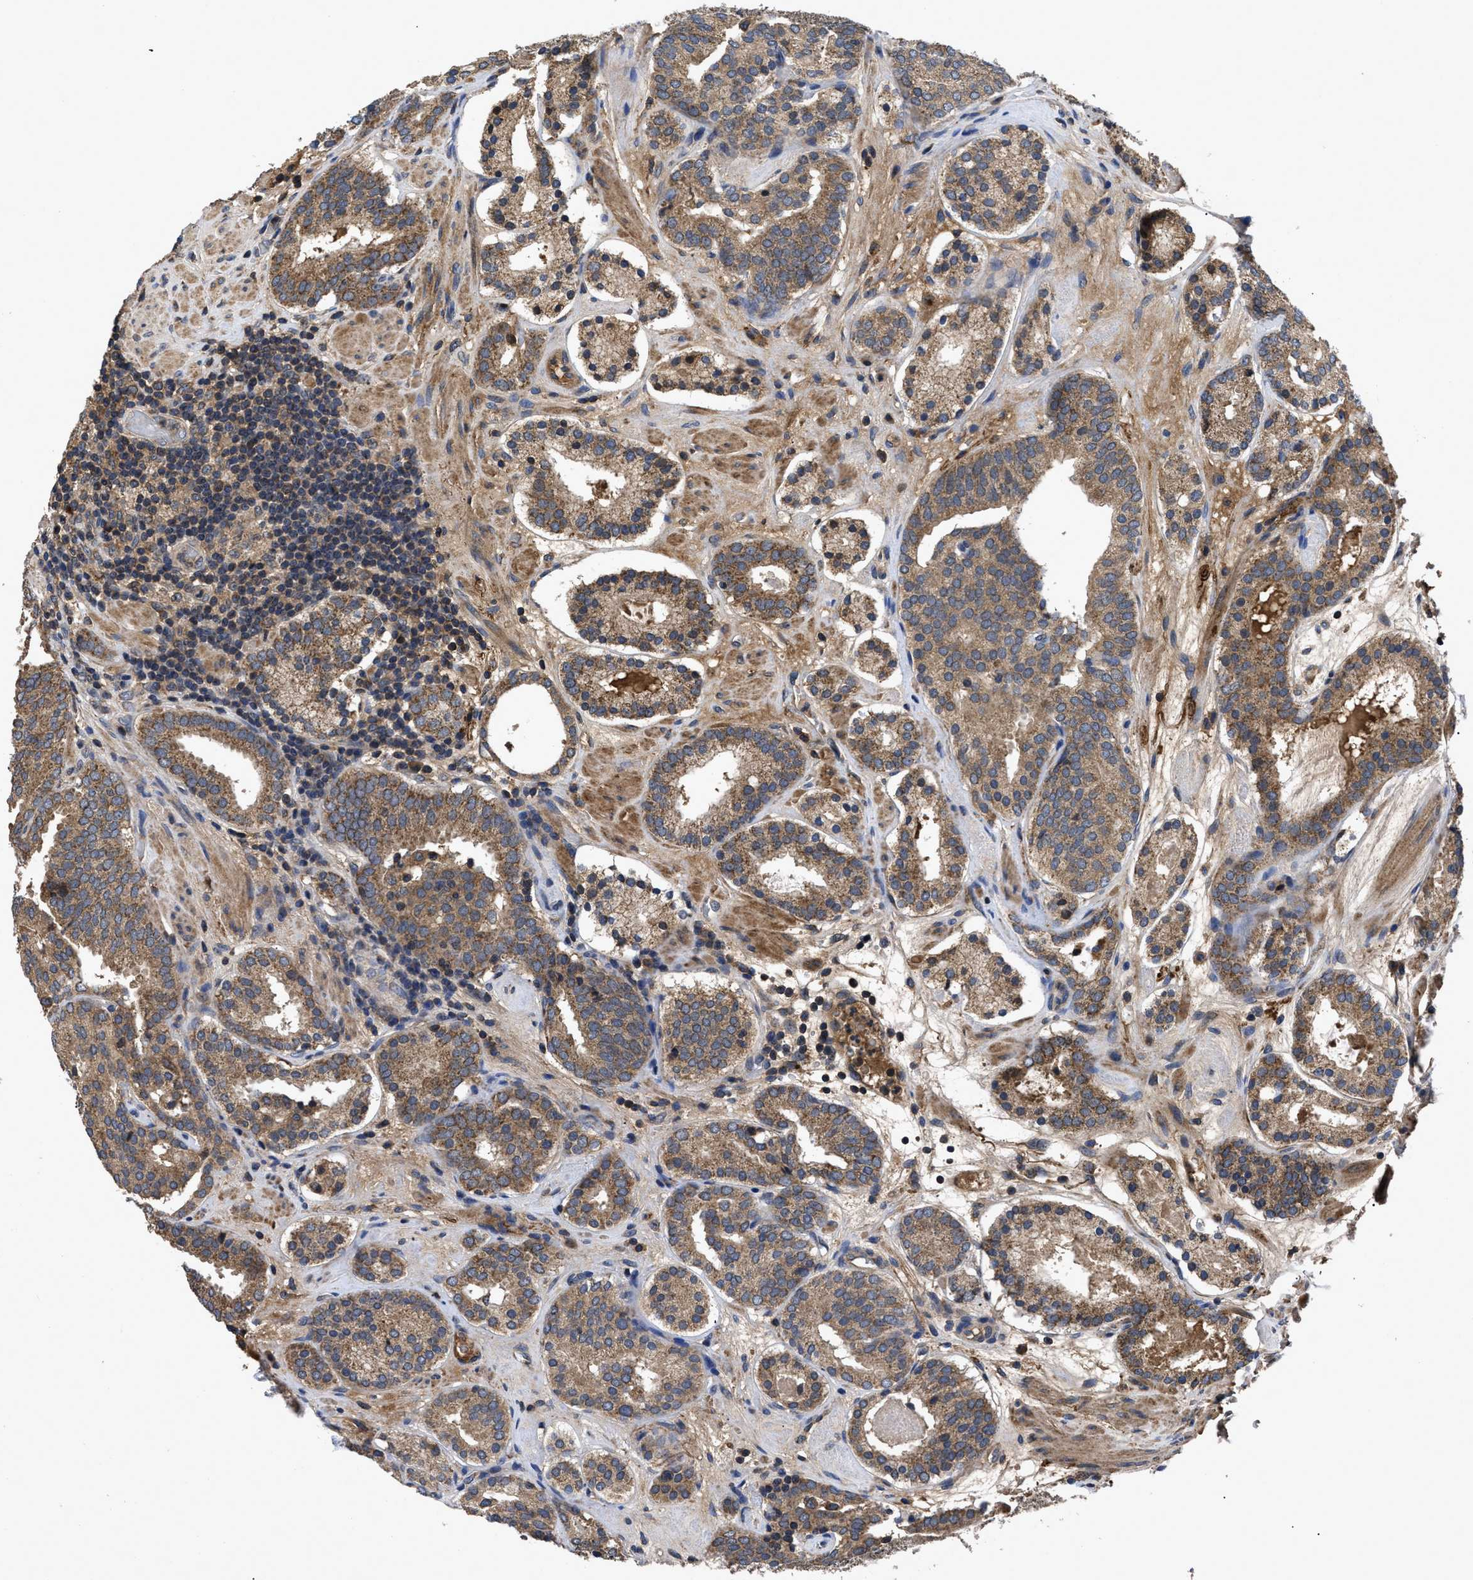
{"staining": {"intensity": "moderate", "quantity": ">75%", "location": "cytoplasmic/membranous"}, "tissue": "prostate cancer", "cell_type": "Tumor cells", "image_type": "cancer", "snomed": [{"axis": "morphology", "description": "Adenocarcinoma, Low grade"}, {"axis": "topography", "description": "Prostate"}], "caption": "Protein staining displays moderate cytoplasmic/membranous positivity in about >75% of tumor cells in prostate cancer (adenocarcinoma (low-grade)).", "gene": "LRRC3", "patient": {"sex": "male", "age": 69}}